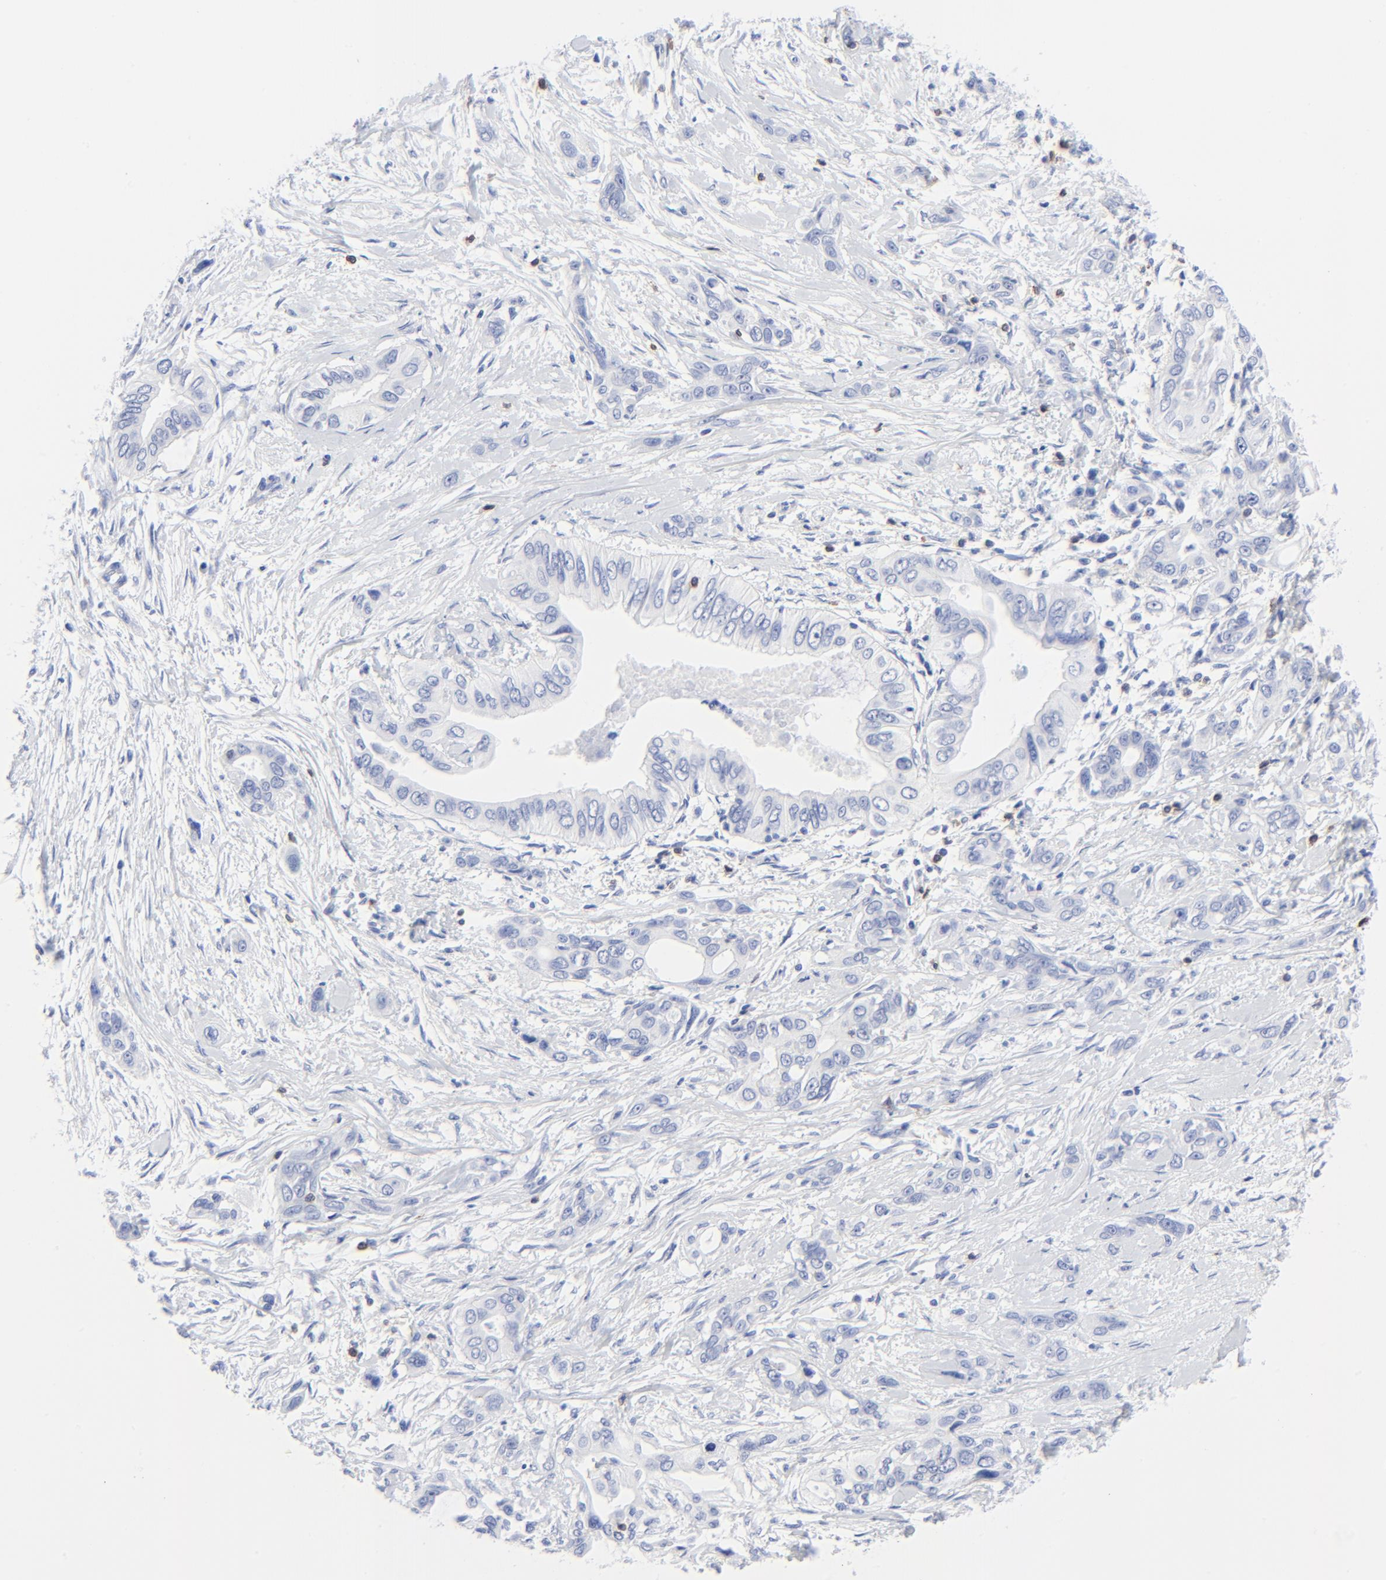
{"staining": {"intensity": "negative", "quantity": "none", "location": "none"}, "tissue": "pancreatic cancer", "cell_type": "Tumor cells", "image_type": "cancer", "snomed": [{"axis": "morphology", "description": "Adenocarcinoma, NOS"}, {"axis": "topography", "description": "Pancreas"}], "caption": "A high-resolution image shows immunohistochemistry staining of pancreatic cancer (adenocarcinoma), which exhibits no significant staining in tumor cells.", "gene": "LCK", "patient": {"sex": "female", "age": 60}}